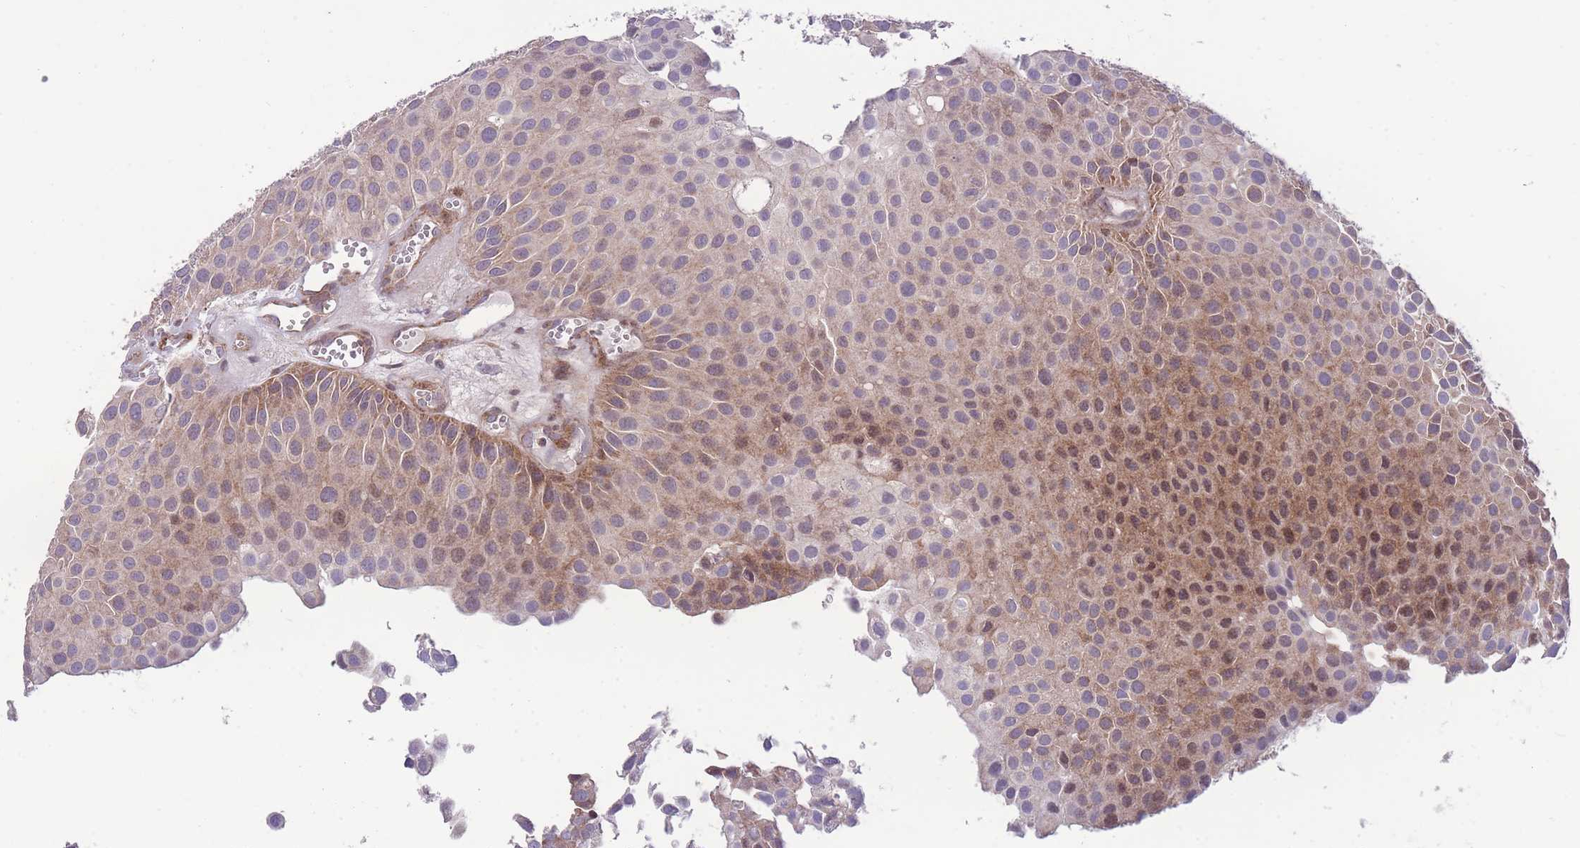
{"staining": {"intensity": "moderate", "quantity": "25%-75%", "location": "cytoplasmic/membranous,nuclear"}, "tissue": "urothelial cancer", "cell_type": "Tumor cells", "image_type": "cancer", "snomed": [{"axis": "morphology", "description": "Urothelial carcinoma, Low grade"}, {"axis": "topography", "description": "Urinary bladder"}], "caption": "This photomicrograph reveals IHC staining of urothelial carcinoma (low-grade), with medium moderate cytoplasmic/membranous and nuclear expression in about 25%-75% of tumor cells.", "gene": "RIC8A", "patient": {"sex": "male", "age": 88}}